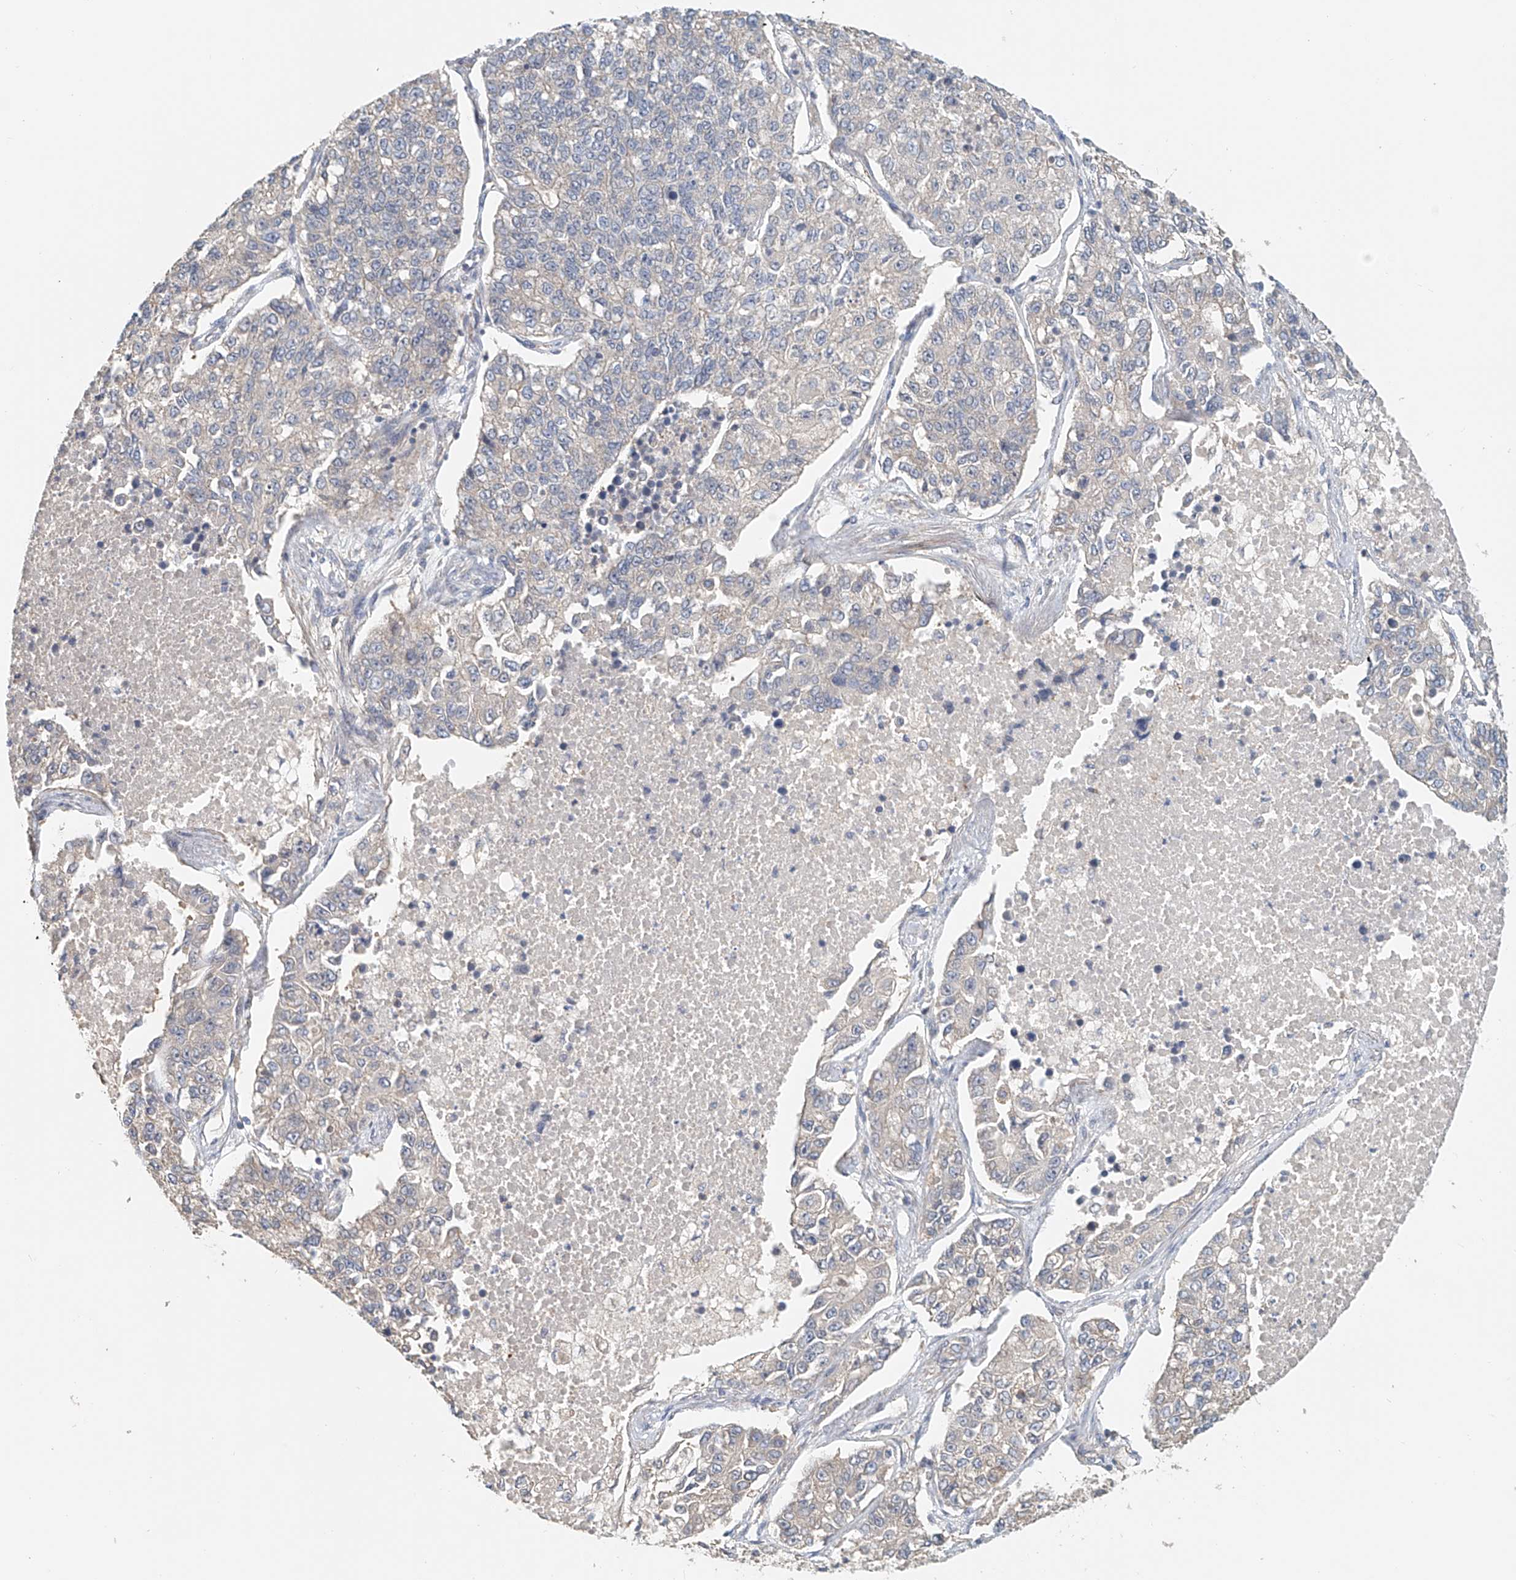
{"staining": {"intensity": "negative", "quantity": "none", "location": "none"}, "tissue": "lung cancer", "cell_type": "Tumor cells", "image_type": "cancer", "snomed": [{"axis": "morphology", "description": "Adenocarcinoma, NOS"}, {"axis": "topography", "description": "Lung"}], "caption": "Immunohistochemical staining of human lung cancer shows no significant positivity in tumor cells.", "gene": "FRYL", "patient": {"sex": "male", "age": 49}}